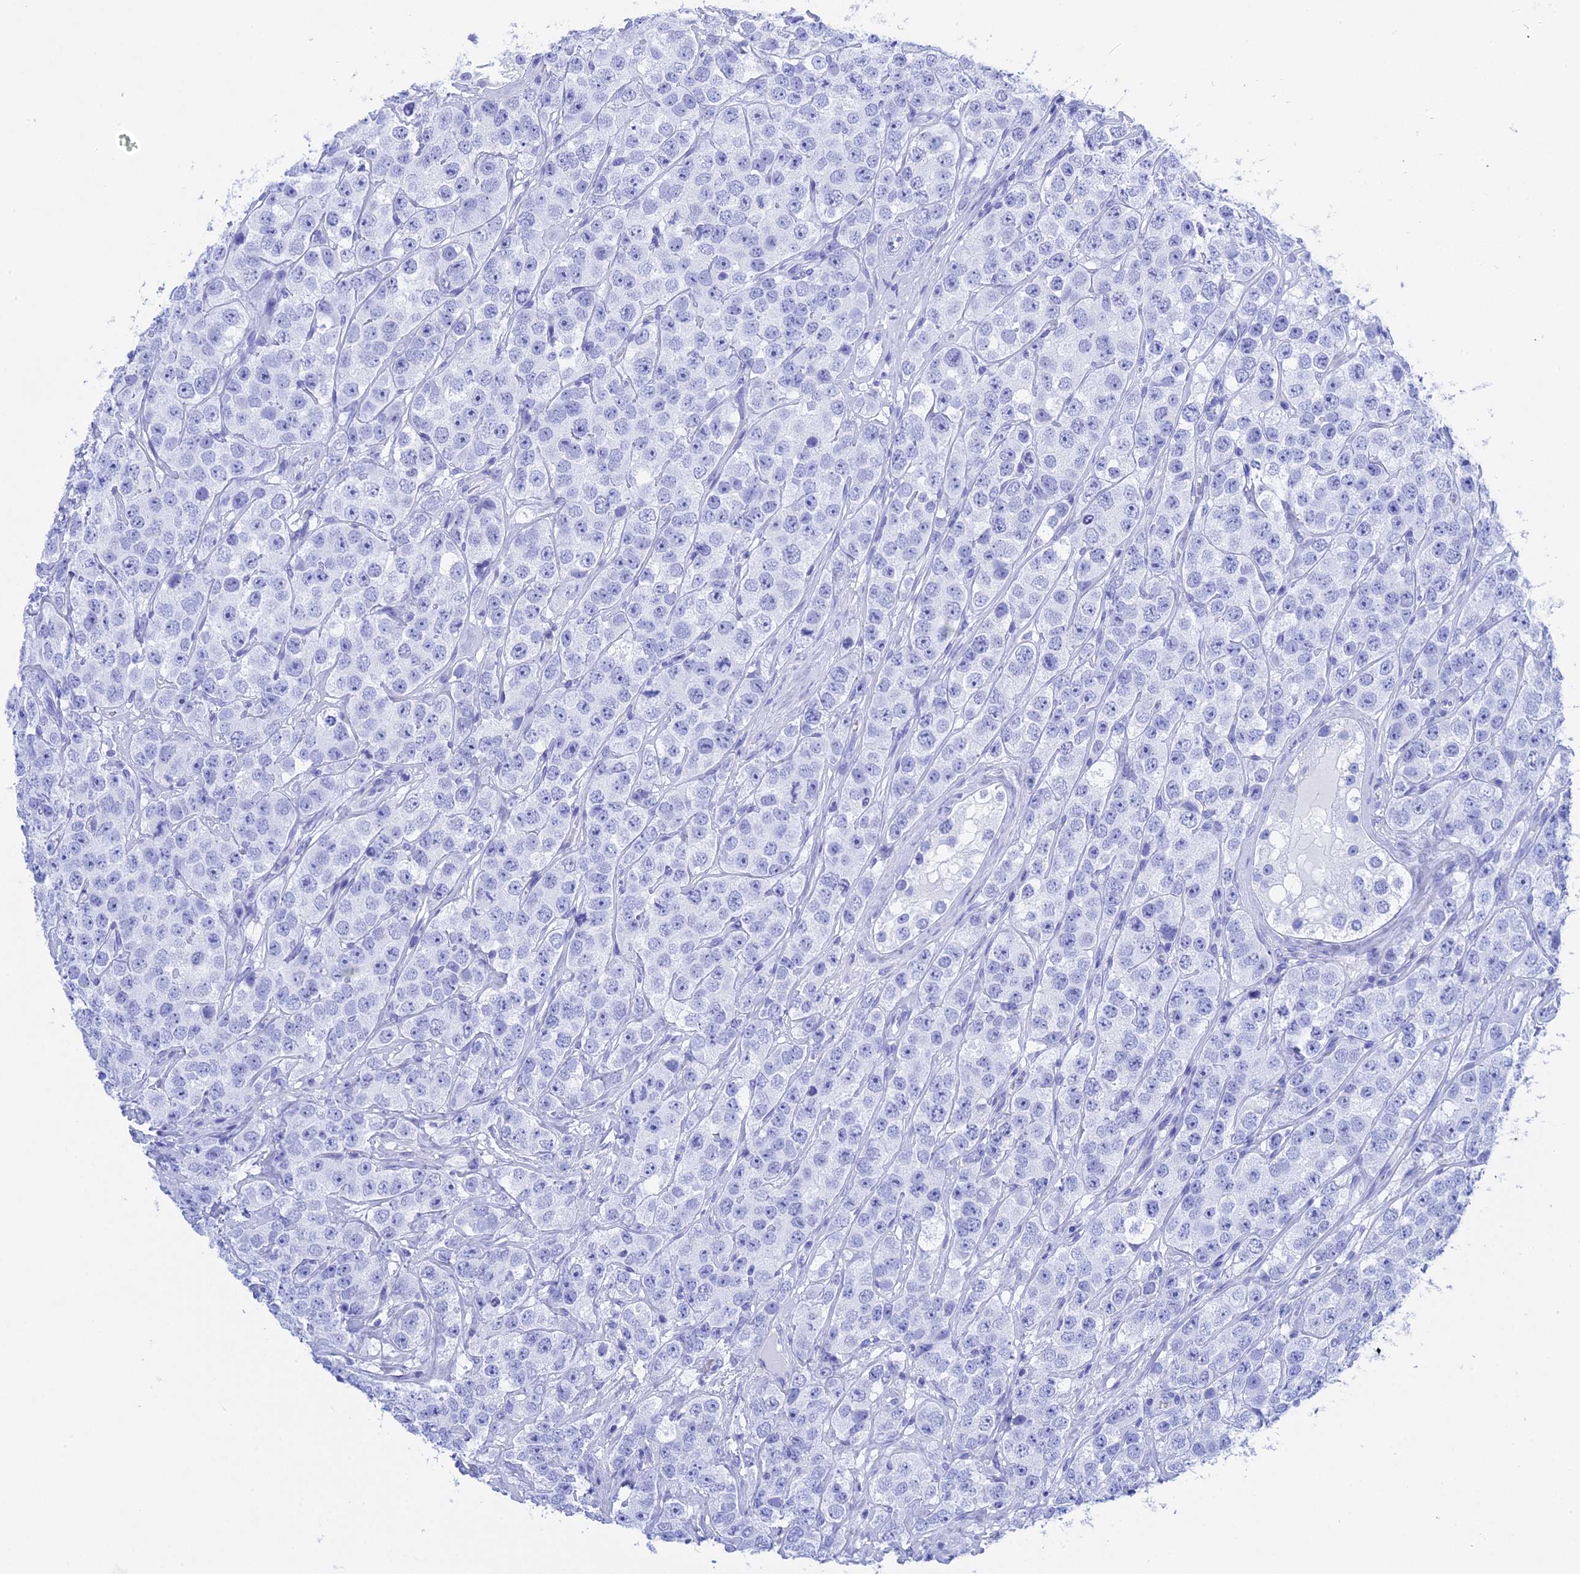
{"staining": {"intensity": "negative", "quantity": "none", "location": "none"}, "tissue": "testis cancer", "cell_type": "Tumor cells", "image_type": "cancer", "snomed": [{"axis": "morphology", "description": "Seminoma, NOS"}, {"axis": "topography", "description": "Testis"}], "caption": "Testis cancer (seminoma) was stained to show a protein in brown. There is no significant positivity in tumor cells.", "gene": "TEX101", "patient": {"sex": "male", "age": 28}}